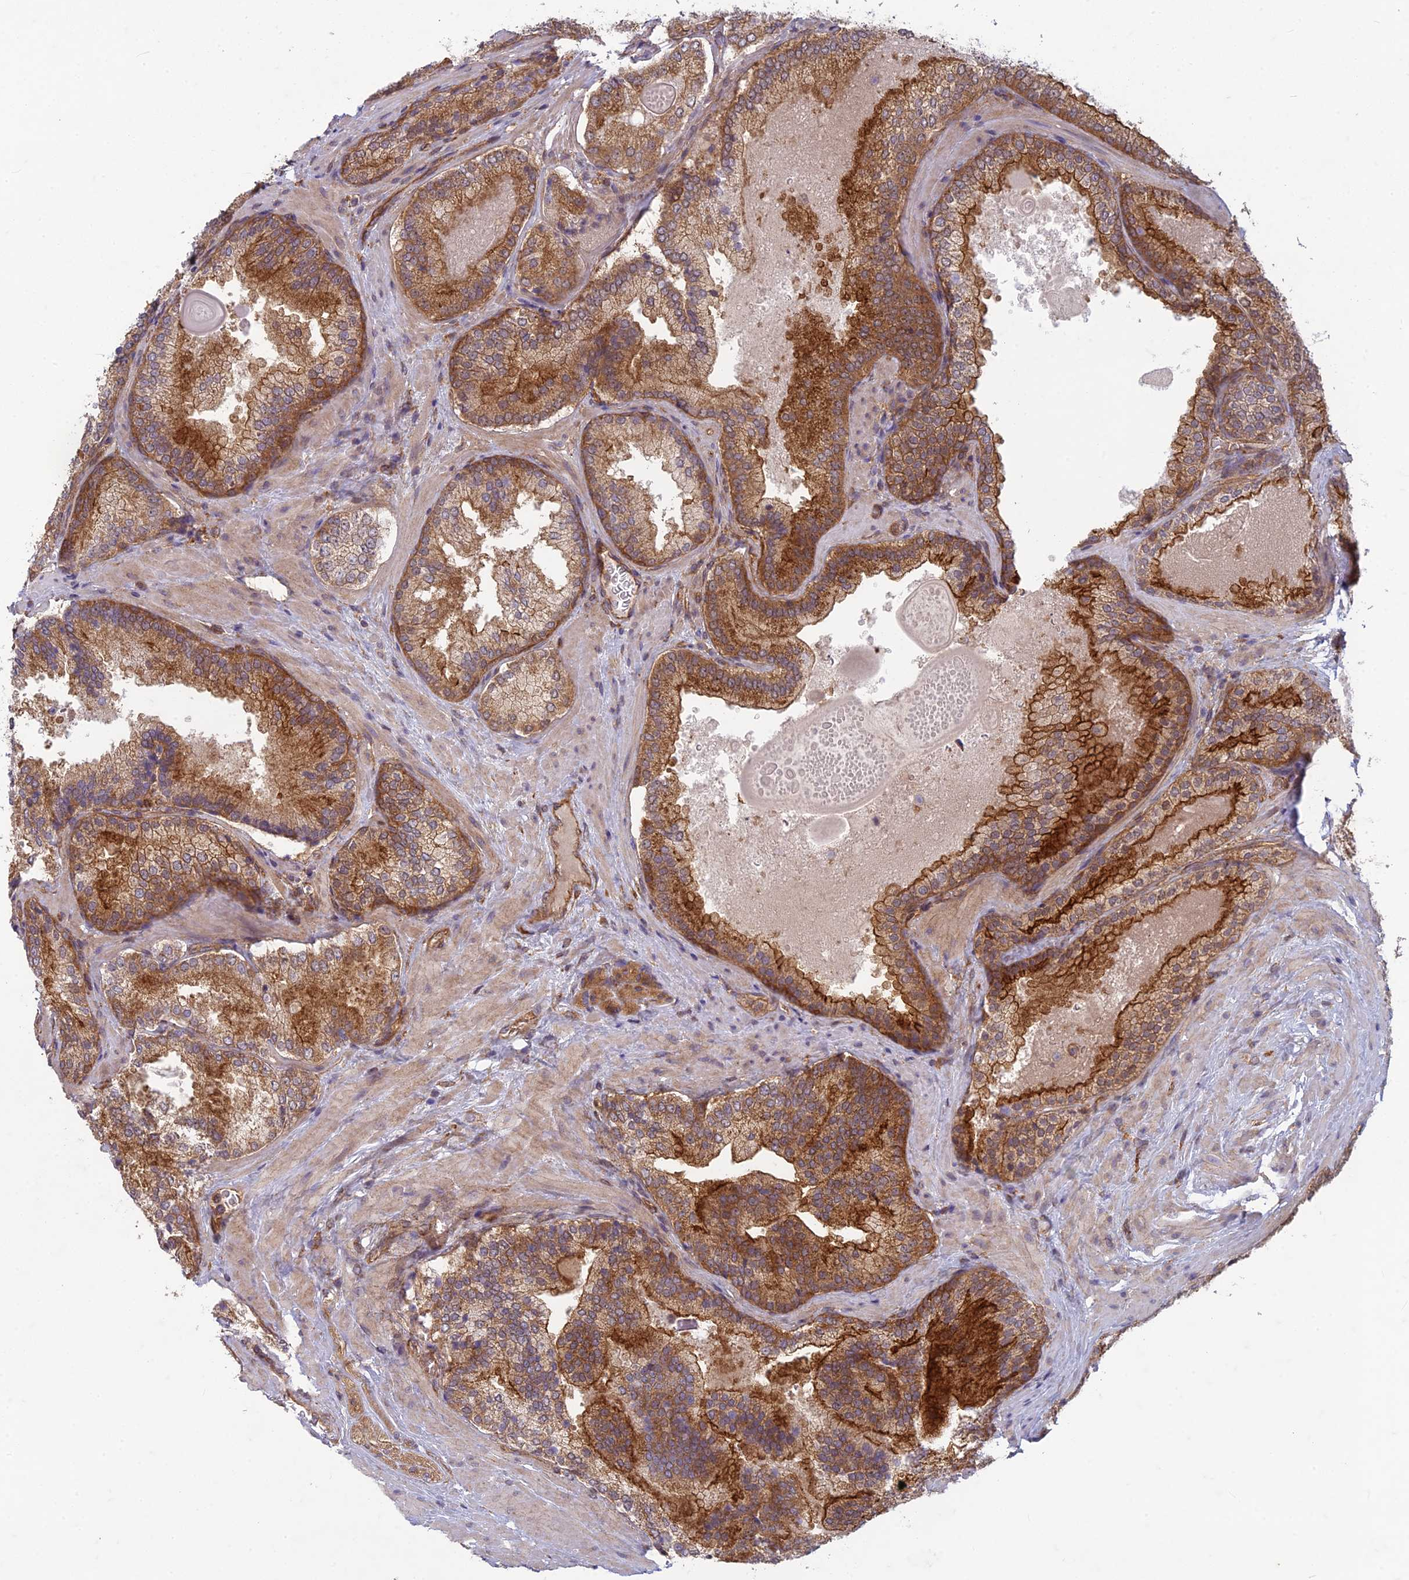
{"staining": {"intensity": "moderate", "quantity": ">75%", "location": "cytoplasmic/membranous"}, "tissue": "prostate cancer", "cell_type": "Tumor cells", "image_type": "cancer", "snomed": [{"axis": "morphology", "description": "Adenocarcinoma, Low grade"}, {"axis": "topography", "description": "Prostate"}], "caption": "An image of low-grade adenocarcinoma (prostate) stained for a protein reveals moderate cytoplasmic/membranous brown staining in tumor cells.", "gene": "TCF25", "patient": {"sex": "male", "age": 74}}